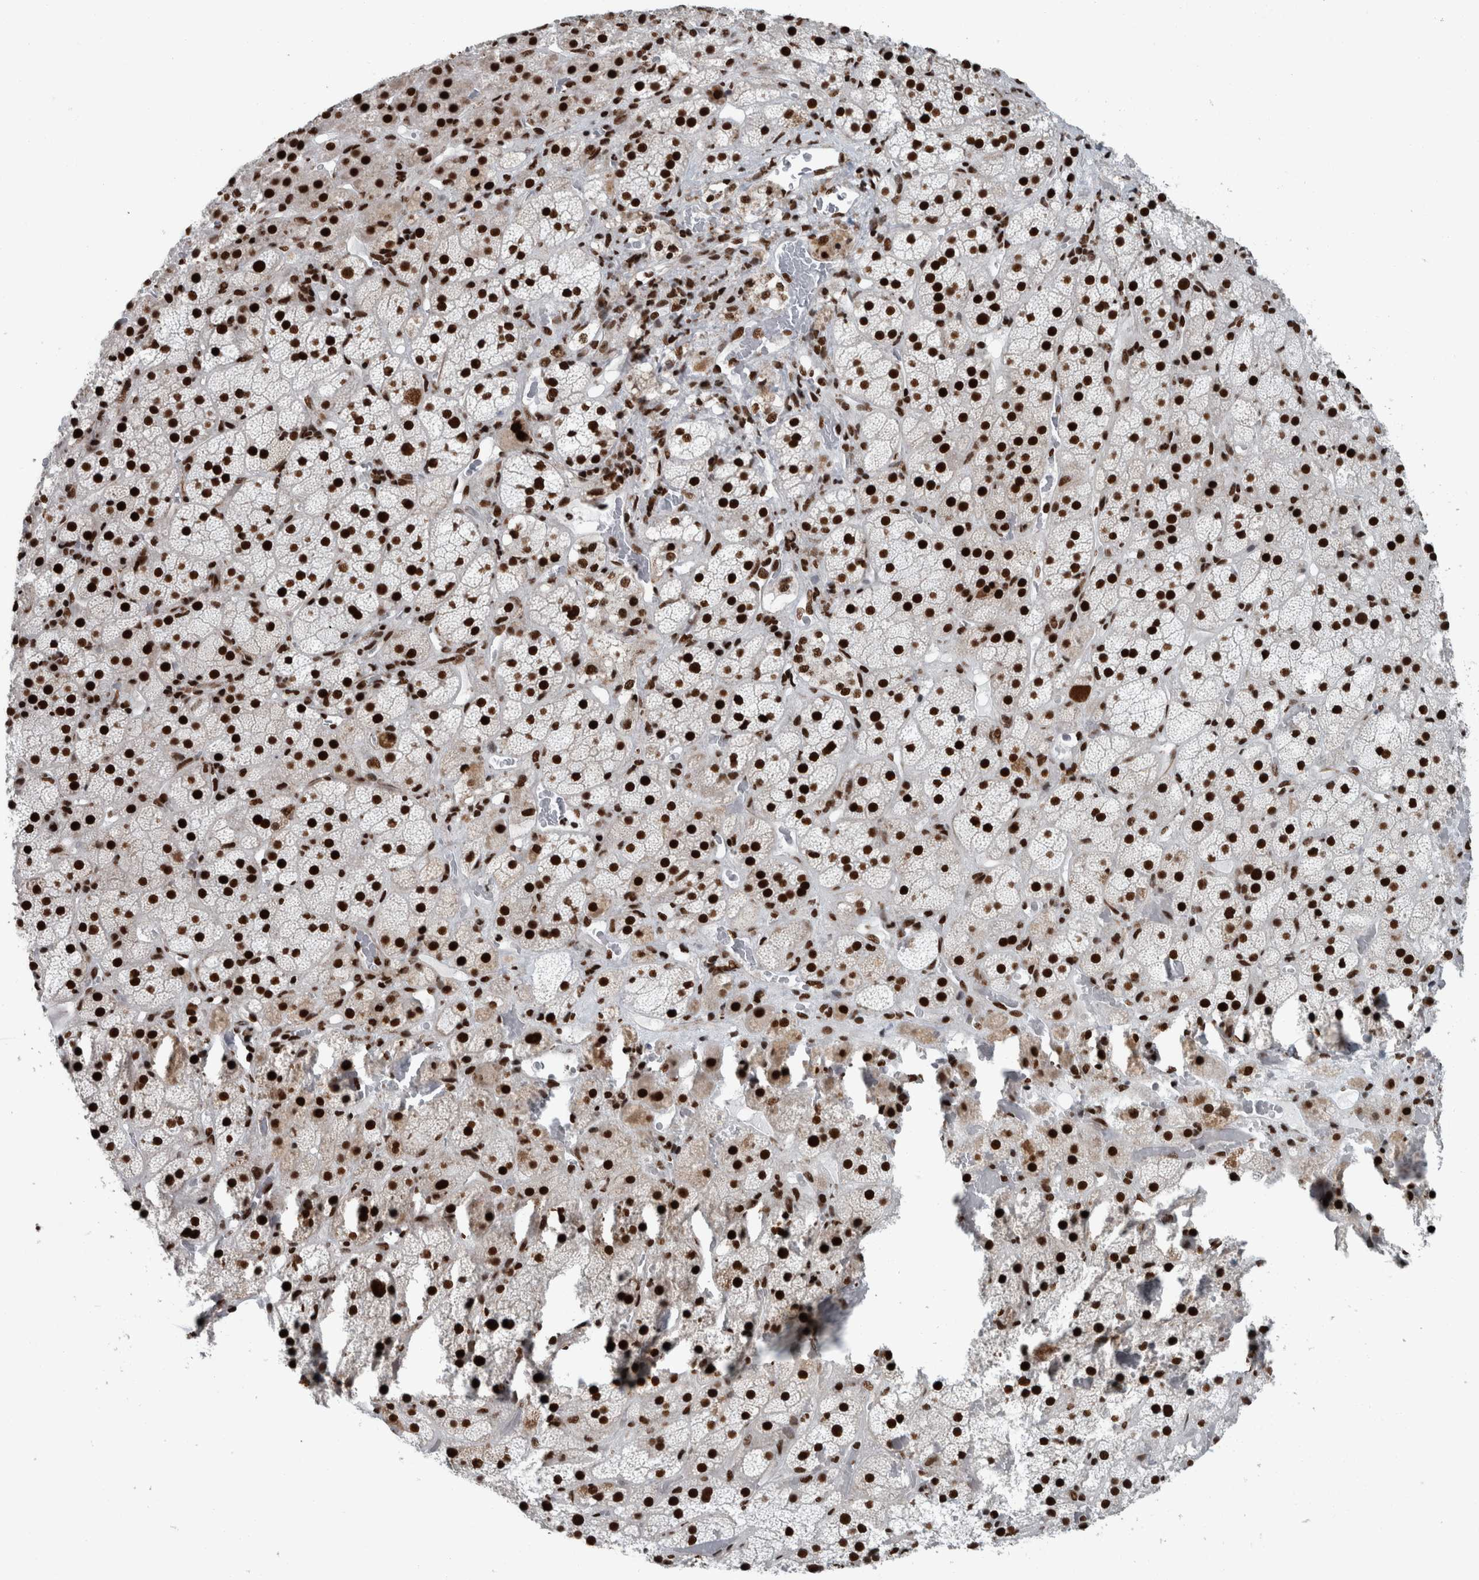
{"staining": {"intensity": "strong", "quantity": ">75%", "location": "nuclear"}, "tissue": "adrenal gland", "cell_type": "Glandular cells", "image_type": "normal", "snomed": [{"axis": "morphology", "description": "Normal tissue, NOS"}, {"axis": "topography", "description": "Adrenal gland"}], "caption": "A brown stain highlights strong nuclear staining of a protein in glandular cells of unremarkable adrenal gland. (DAB IHC, brown staining for protein, blue staining for nuclei).", "gene": "DNMT3A", "patient": {"sex": "male", "age": 57}}